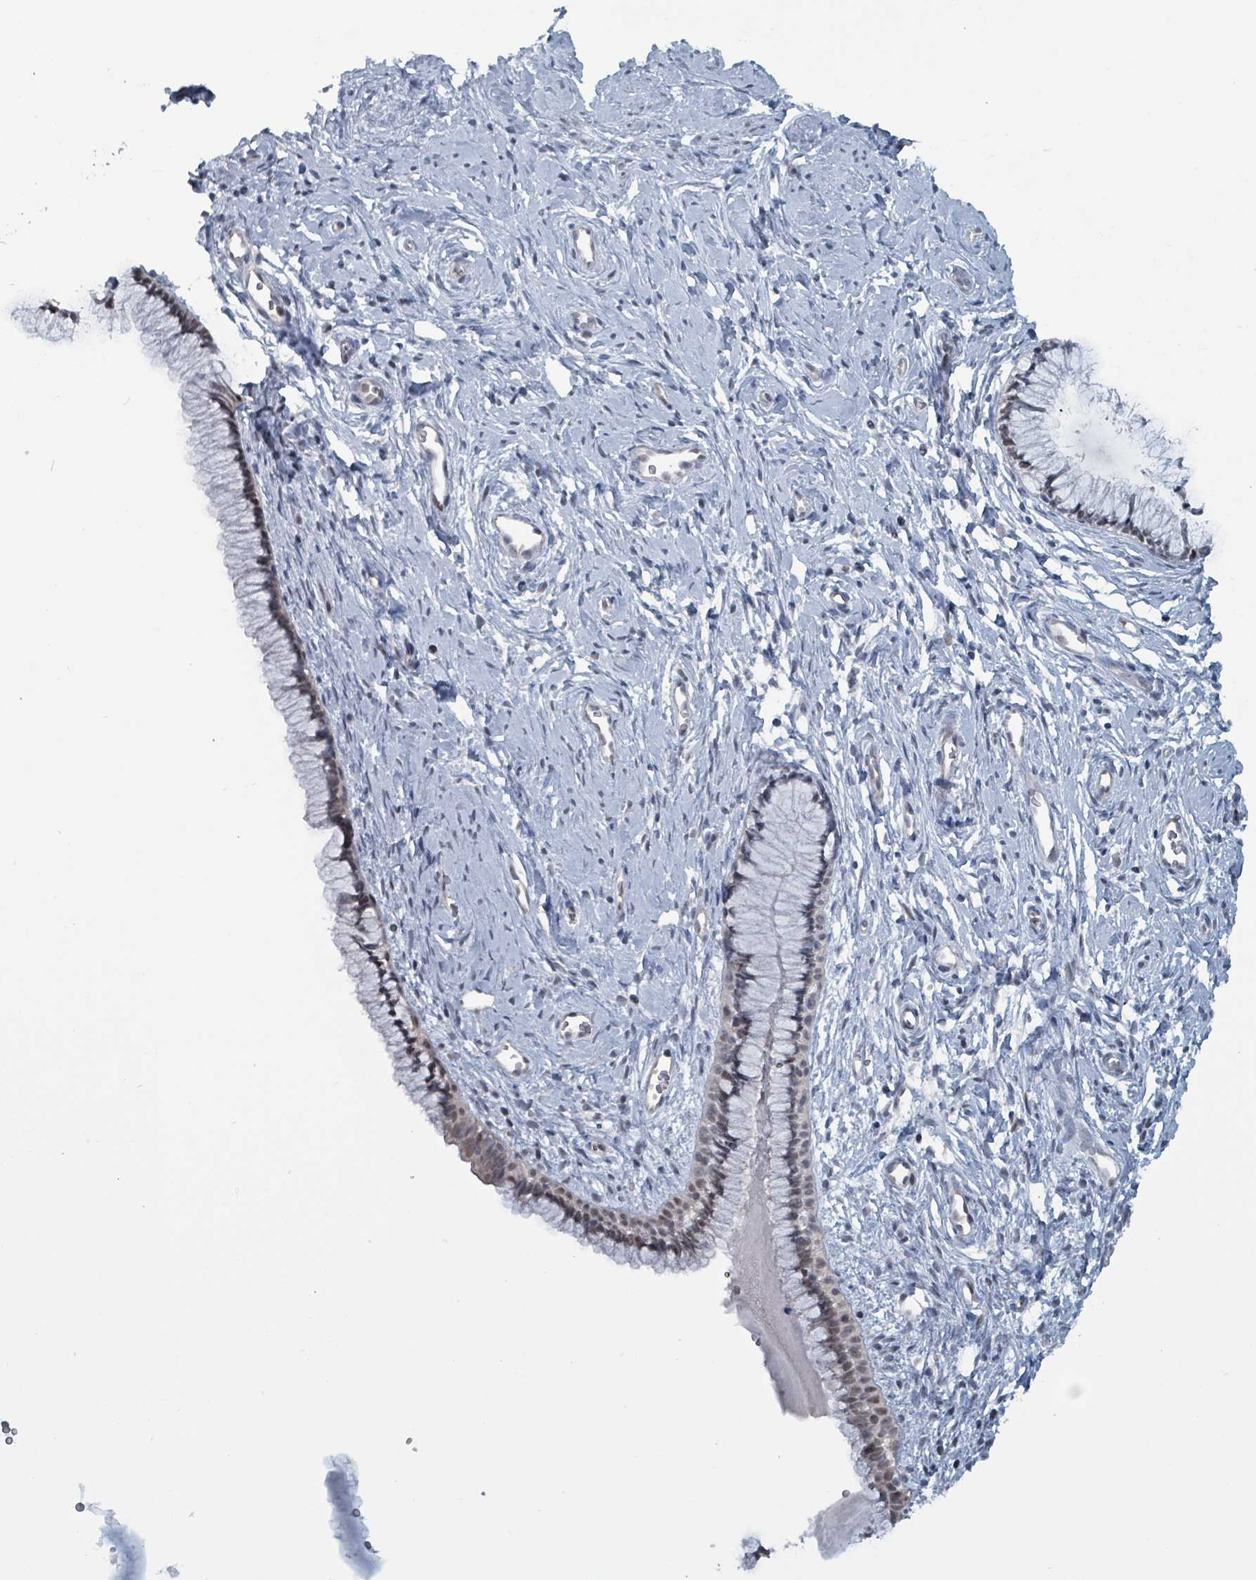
{"staining": {"intensity": "moderate", "quantity": "25%-75%", "location": "nuclear"}, "tissue": "cervix", "cell_type": "Glandular cells", "image_type": "normal", "snomed": [{"axis": "morphology", "description": "Normal tissue, NOS"}, {"axis": "topography", "description": "Cervix"}], "caption": "Benign cervix exhibits moderate nuclear staining in approximately 25%-75% of glandular cells, visualized by immunohistochemistry. (DAB IHC with brightfield microscopy, high magnification).", "gene": "BIVM", "patient": {"sex": "female", "age": 40}}